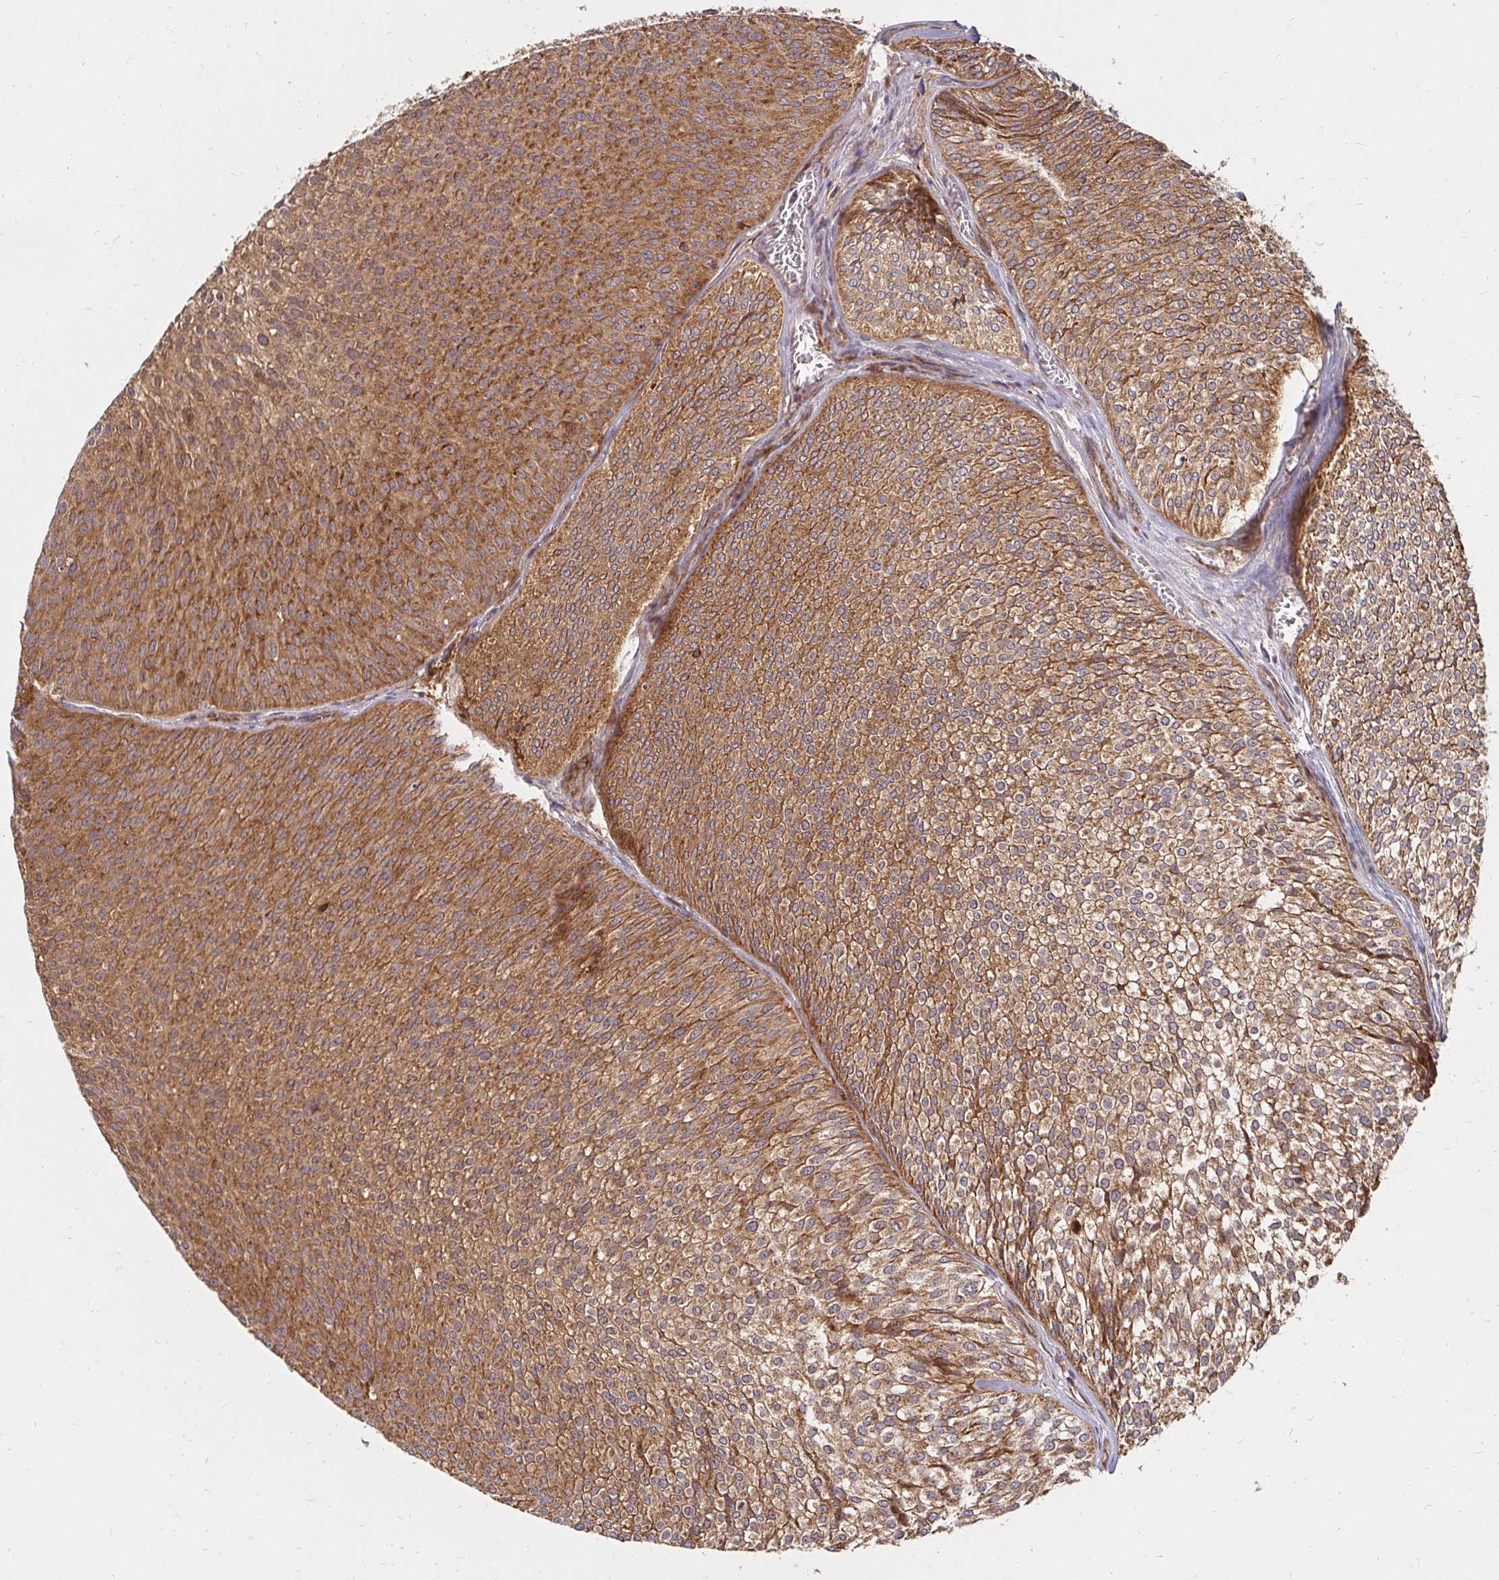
{"staining": {"intensity": "moderate", "quantity": ">75%", "location": "cytoplasmic/membranous"}, "tissue": "urothelial cancer", "cell_type": "Tumor cells", "image_type": "cancer", "snomed": [{"axis": "morphology", "description": "Urothelial carcinoma, Low grade"}, {"axis": "topography", "description": "Urinary bladder"}], "caption": "Tumor cells demonstrate medium levels of moderate cytoplasmic/membranous positivity in approximately >75% of cells in human urothelial cancer. Nuclei are stained in blue.", "gene": "BTF3", "patient": {"sex": "male", "age": 91}}